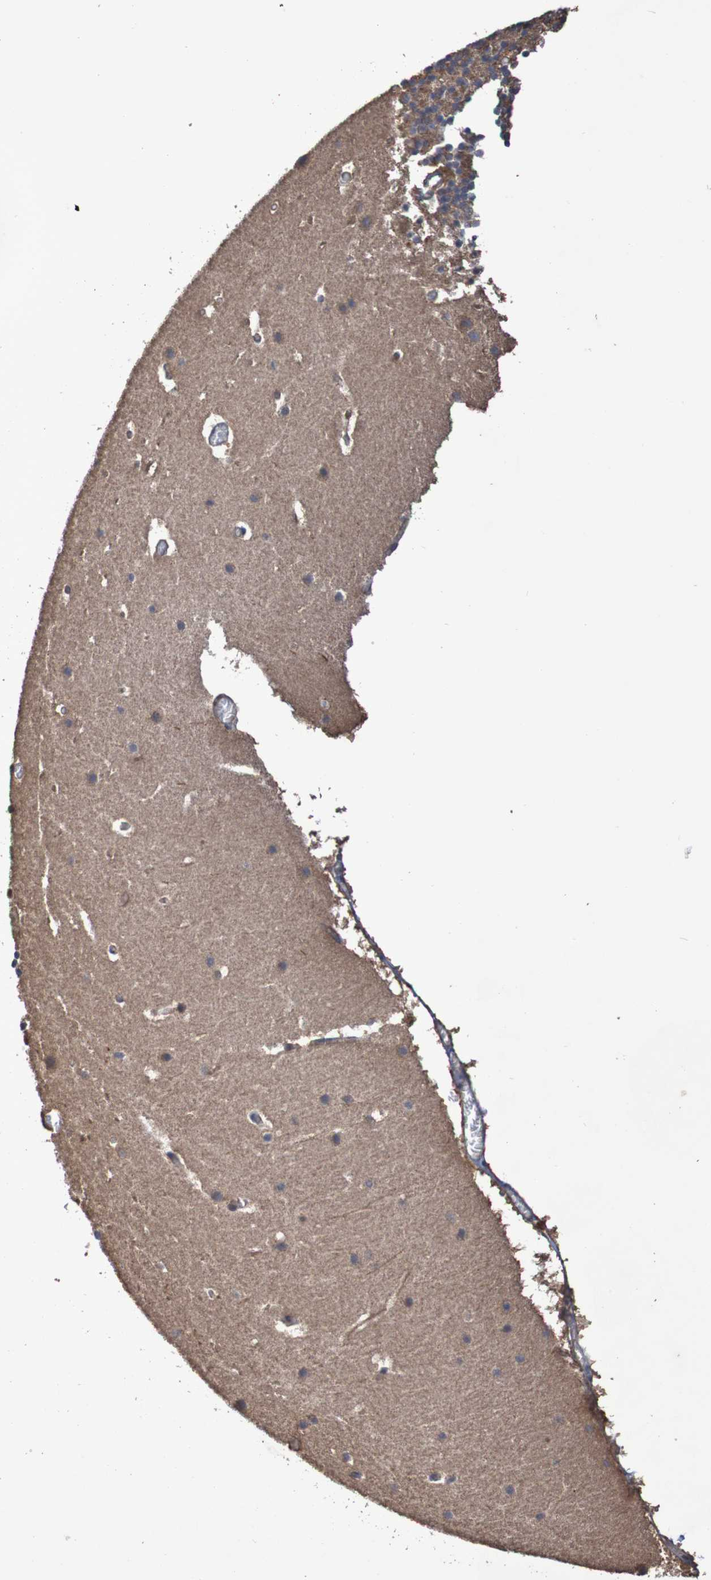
{"staining": {"intensity": "moderate", "quantity": ">75%", "location": "cytoplasmic/membranous"}, "tissue": "cerebellum", "cell_type": "Cells in granular layer", "image_type": "normal", "snomed": [{"axis": "morphology", "description": "Normal tissue, NOS"}, {"axis": "topography", "description": "Cerebellum"}], "caption": "Cerebellum stained with DAB (3,3'-diaminobenzidine) immunohistochemistry (IHC) displays medium levels of moderate cytoplasmic/membranous positivity in about >75% of cells in granular layer. (IHC, brightfield microscopy, high magnification).", "gene": "PHYH", "patient": {"sex": "male", "age": 45}}